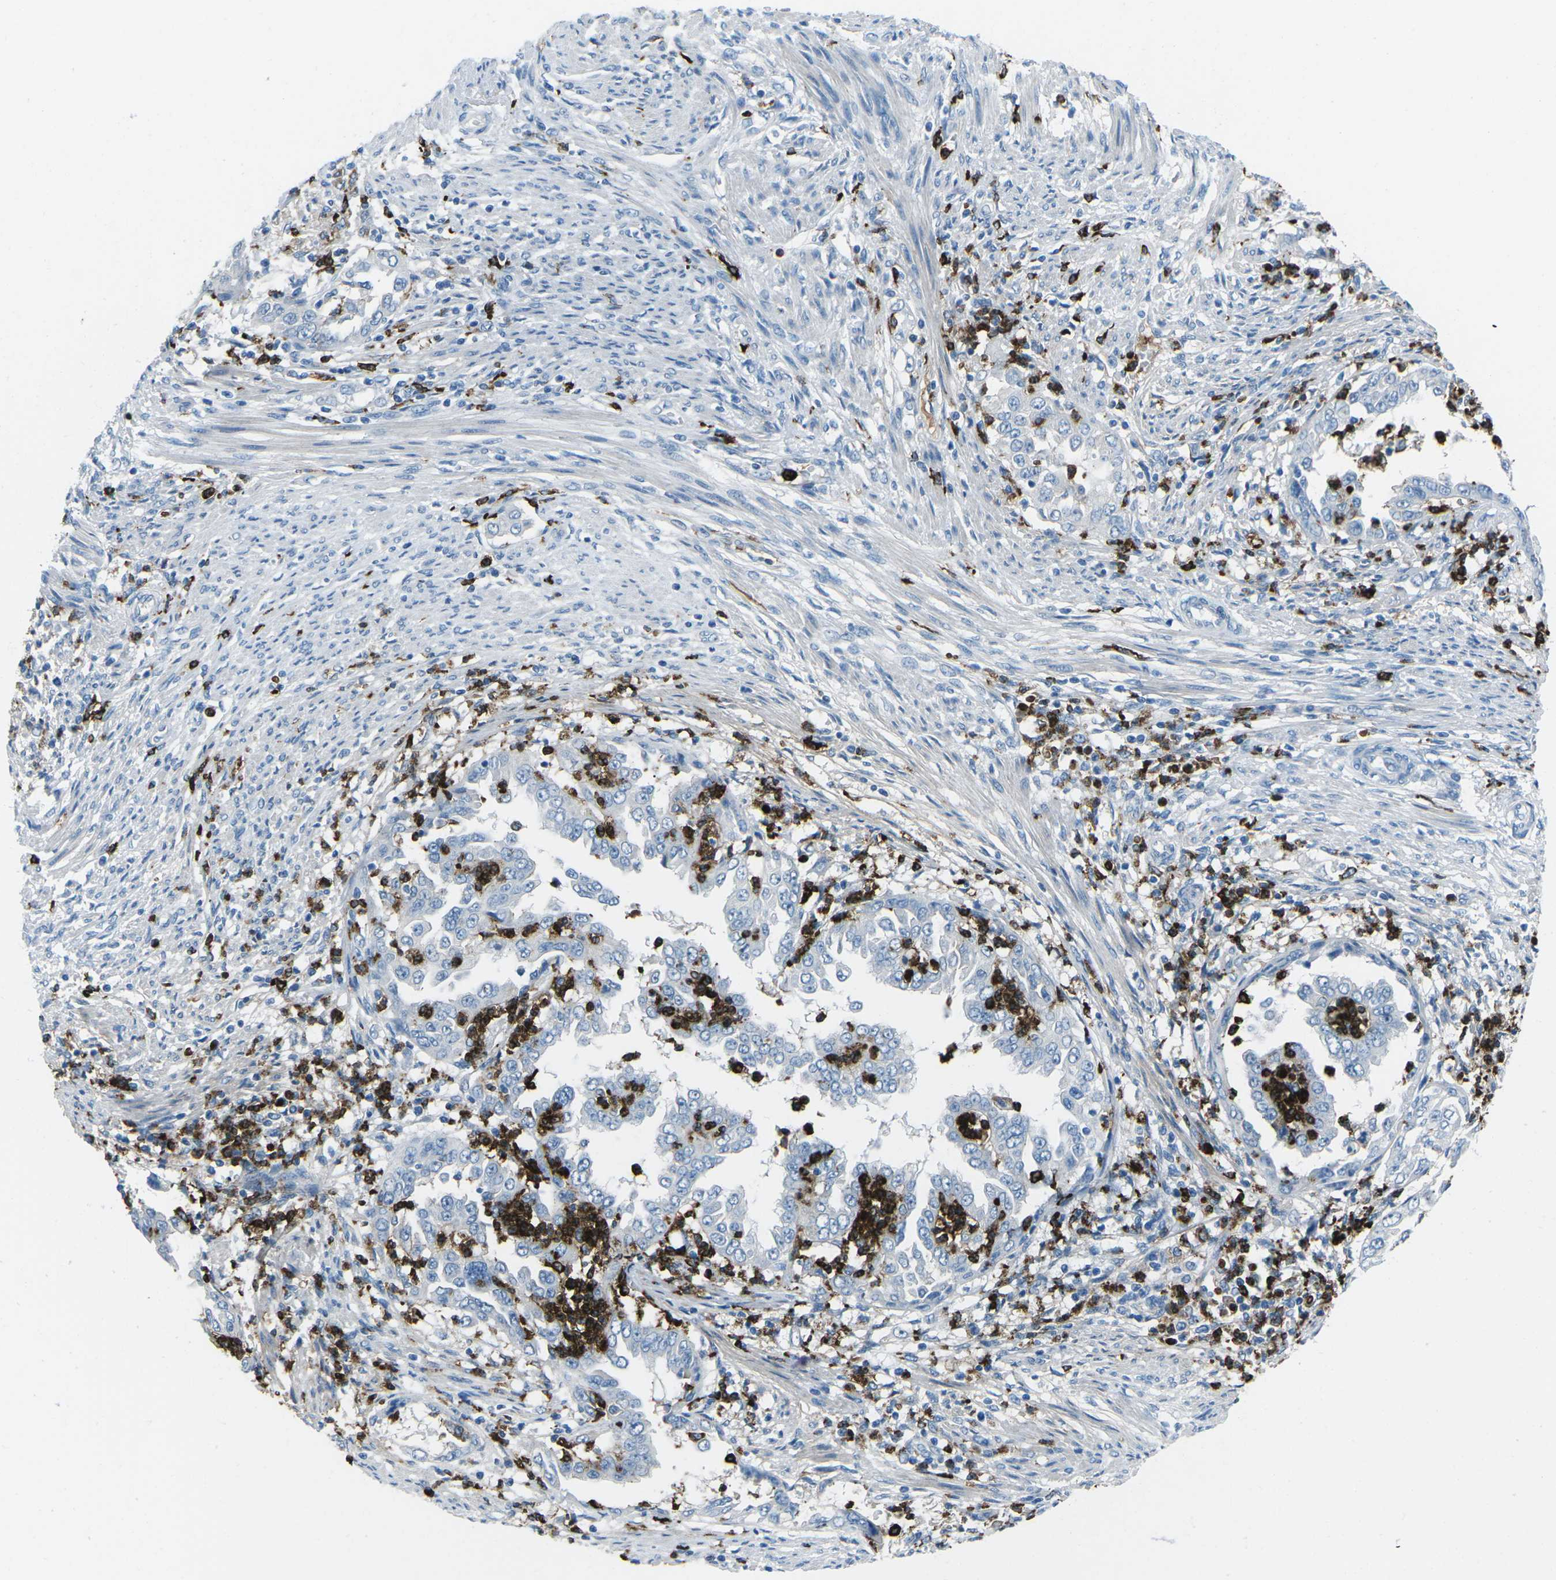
{"staining": {"intensity": "negative", "quantity": "none", "location": "none"}, "tissue": "endometrial cancer", "cell_type": "Tumor cells", "image_type": "cancer", "snomed": [{"axis": "morphology", "description": "Adenocarcinoma, NOS"}, {"axis": "topography", "description": "Endometrium"}], "caption": "Immunohistochemical staining of endometrial adenocarcinoma shows no significant staining in tumor cells.", "gene": "FCN1", "patient": {"sex": "female", "age": 85}}